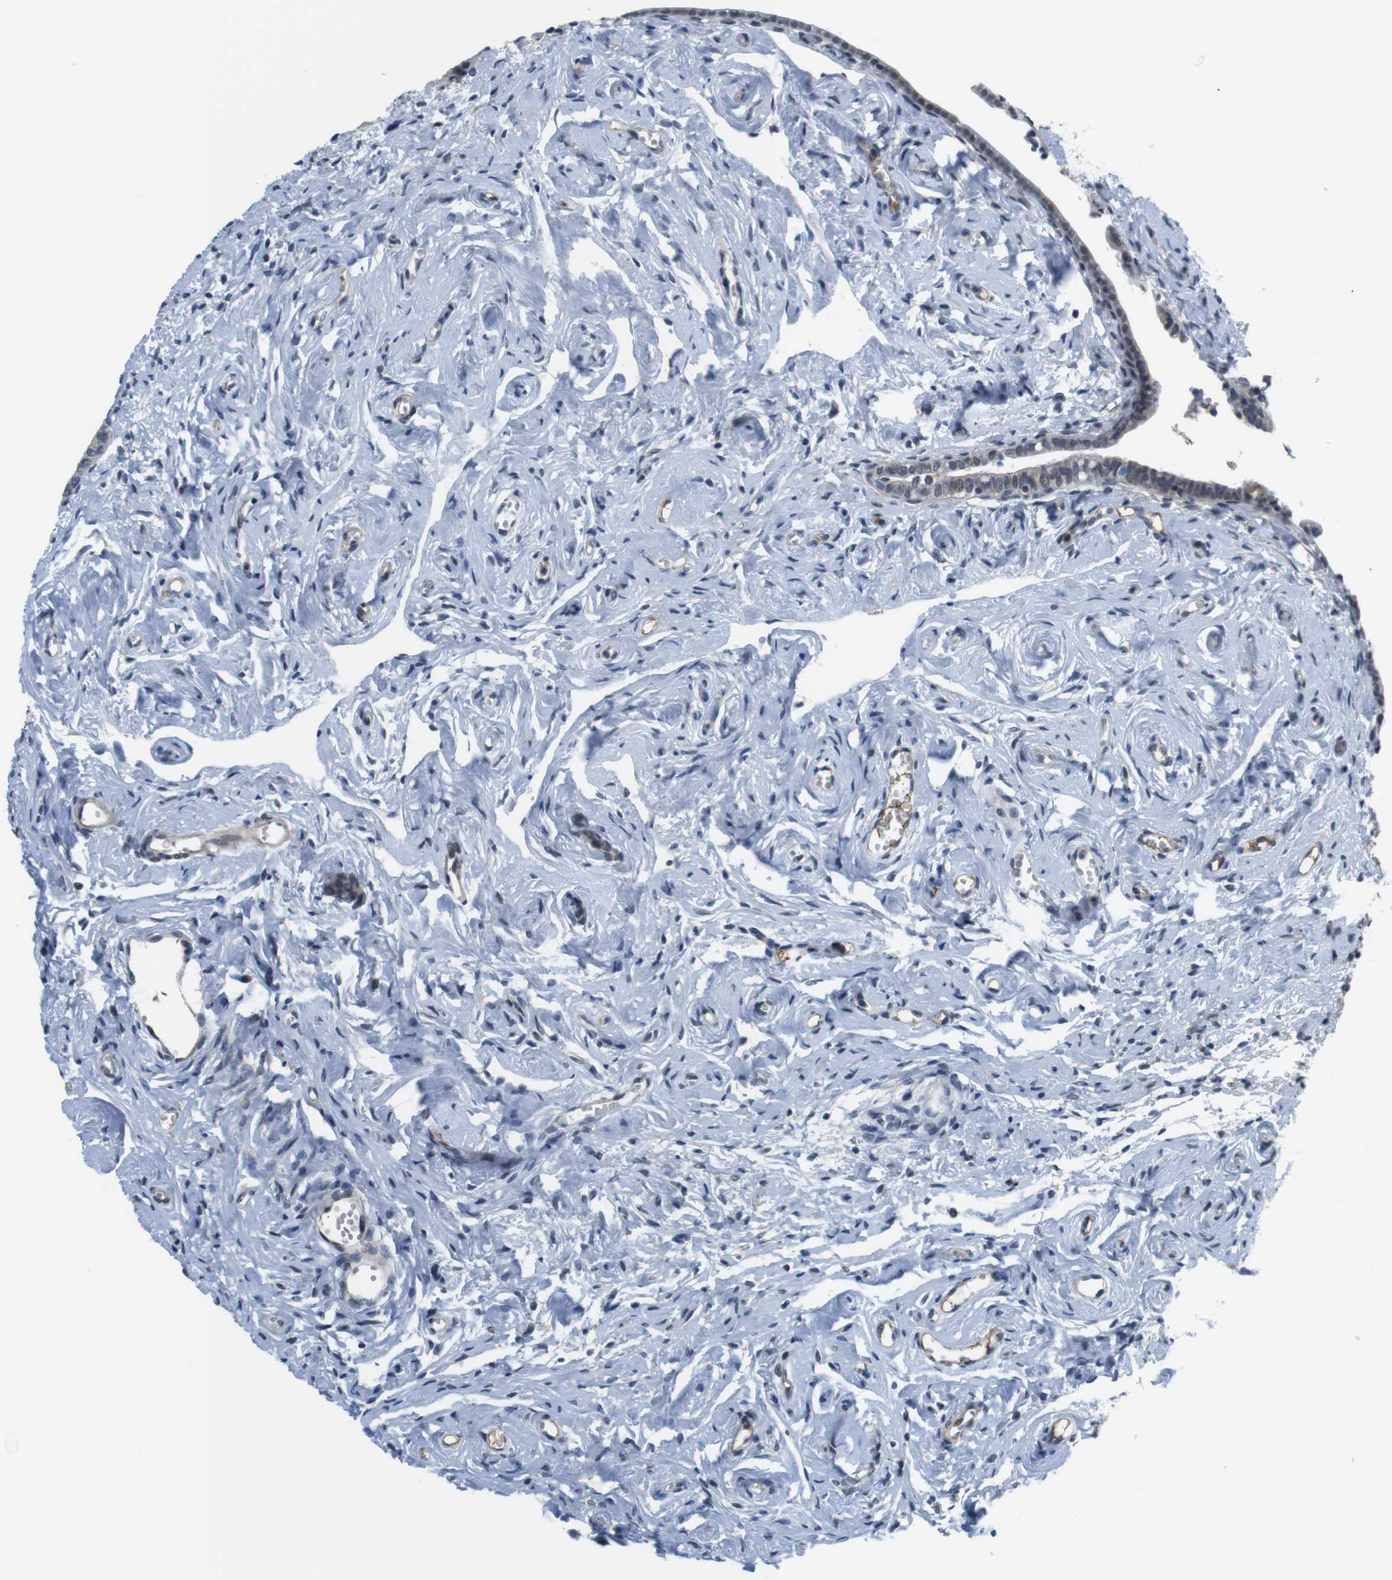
{"staining": {"intensity": "moderate", "quantity": "<25%", "location": "nuclear"}, "tissue": "fallopian tube", "cell_type": "Glandular cells", "image_type": "normal", "snomed": [{"axis": "morphology", "description": "Normal tissue, NOS"}, {"axis": "topography", "description": "Fallopian tube"}], "caption": "Glandular cells display low levels of moderate nuclear positivity in about <25% of cells in benign human fallopian tube.", "gene": "SMCO2", "patient": {"sex": "female", "age": 71}}